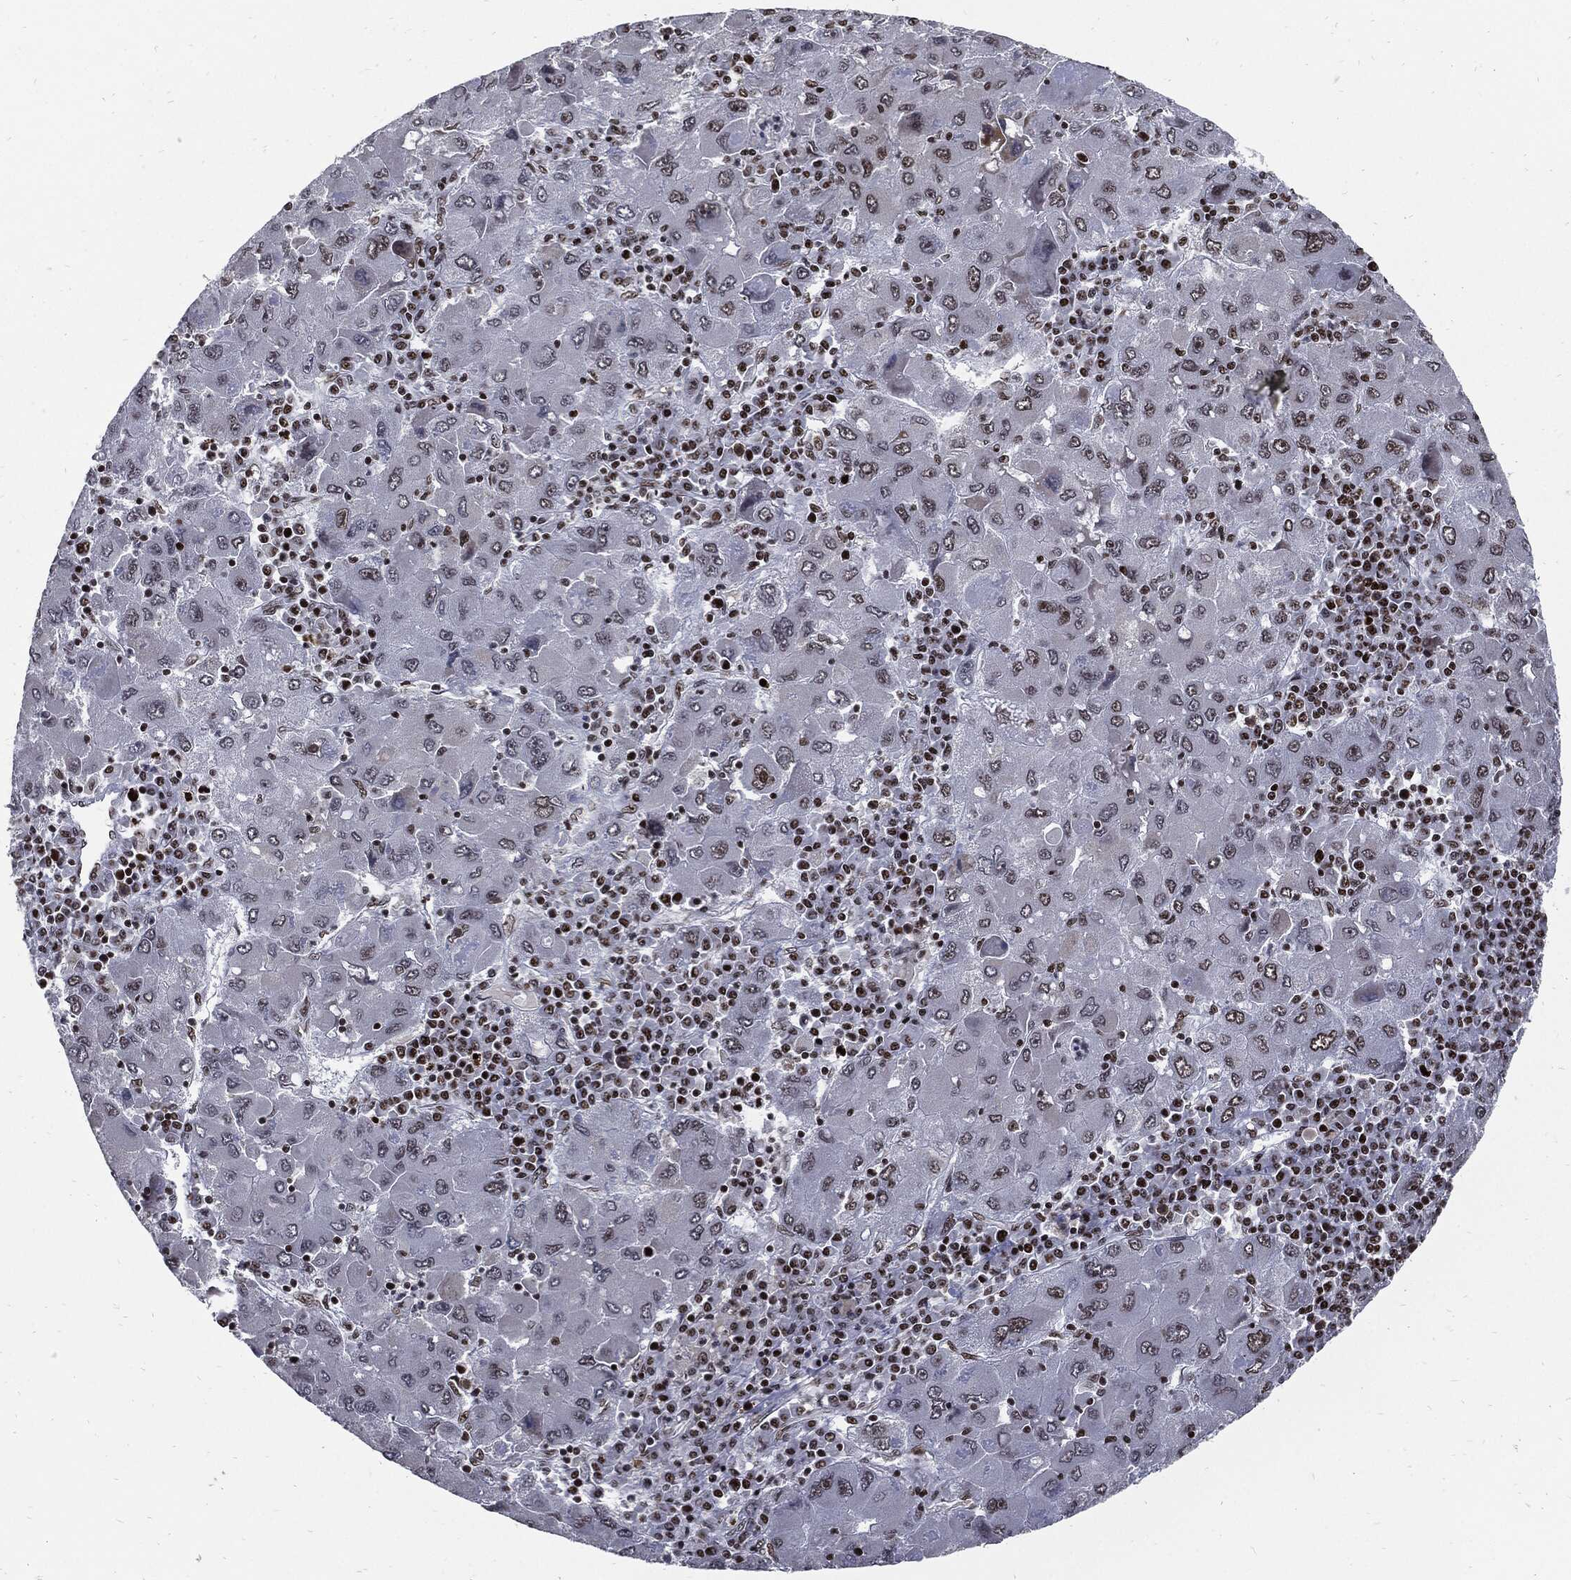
{"staining": {"intensity": "negative", "quantity": "none", "location": "none"}, "tissue": "liver cancer", "cell_type": "Tumor cells", "image_type": "cancer", "snomed": [{"axis": "morphology", "description": "Carcinoma, Hepatocellular, NOS"}, {"axis": "topography", "description": "Liver"}], "caption": "Liver hepatocellular carcinoma was stained to show a protein in brown. There is no significant expression in tumor cells.", "gene": "TERF2", "patient": {"sex": "male", "age": 75}}